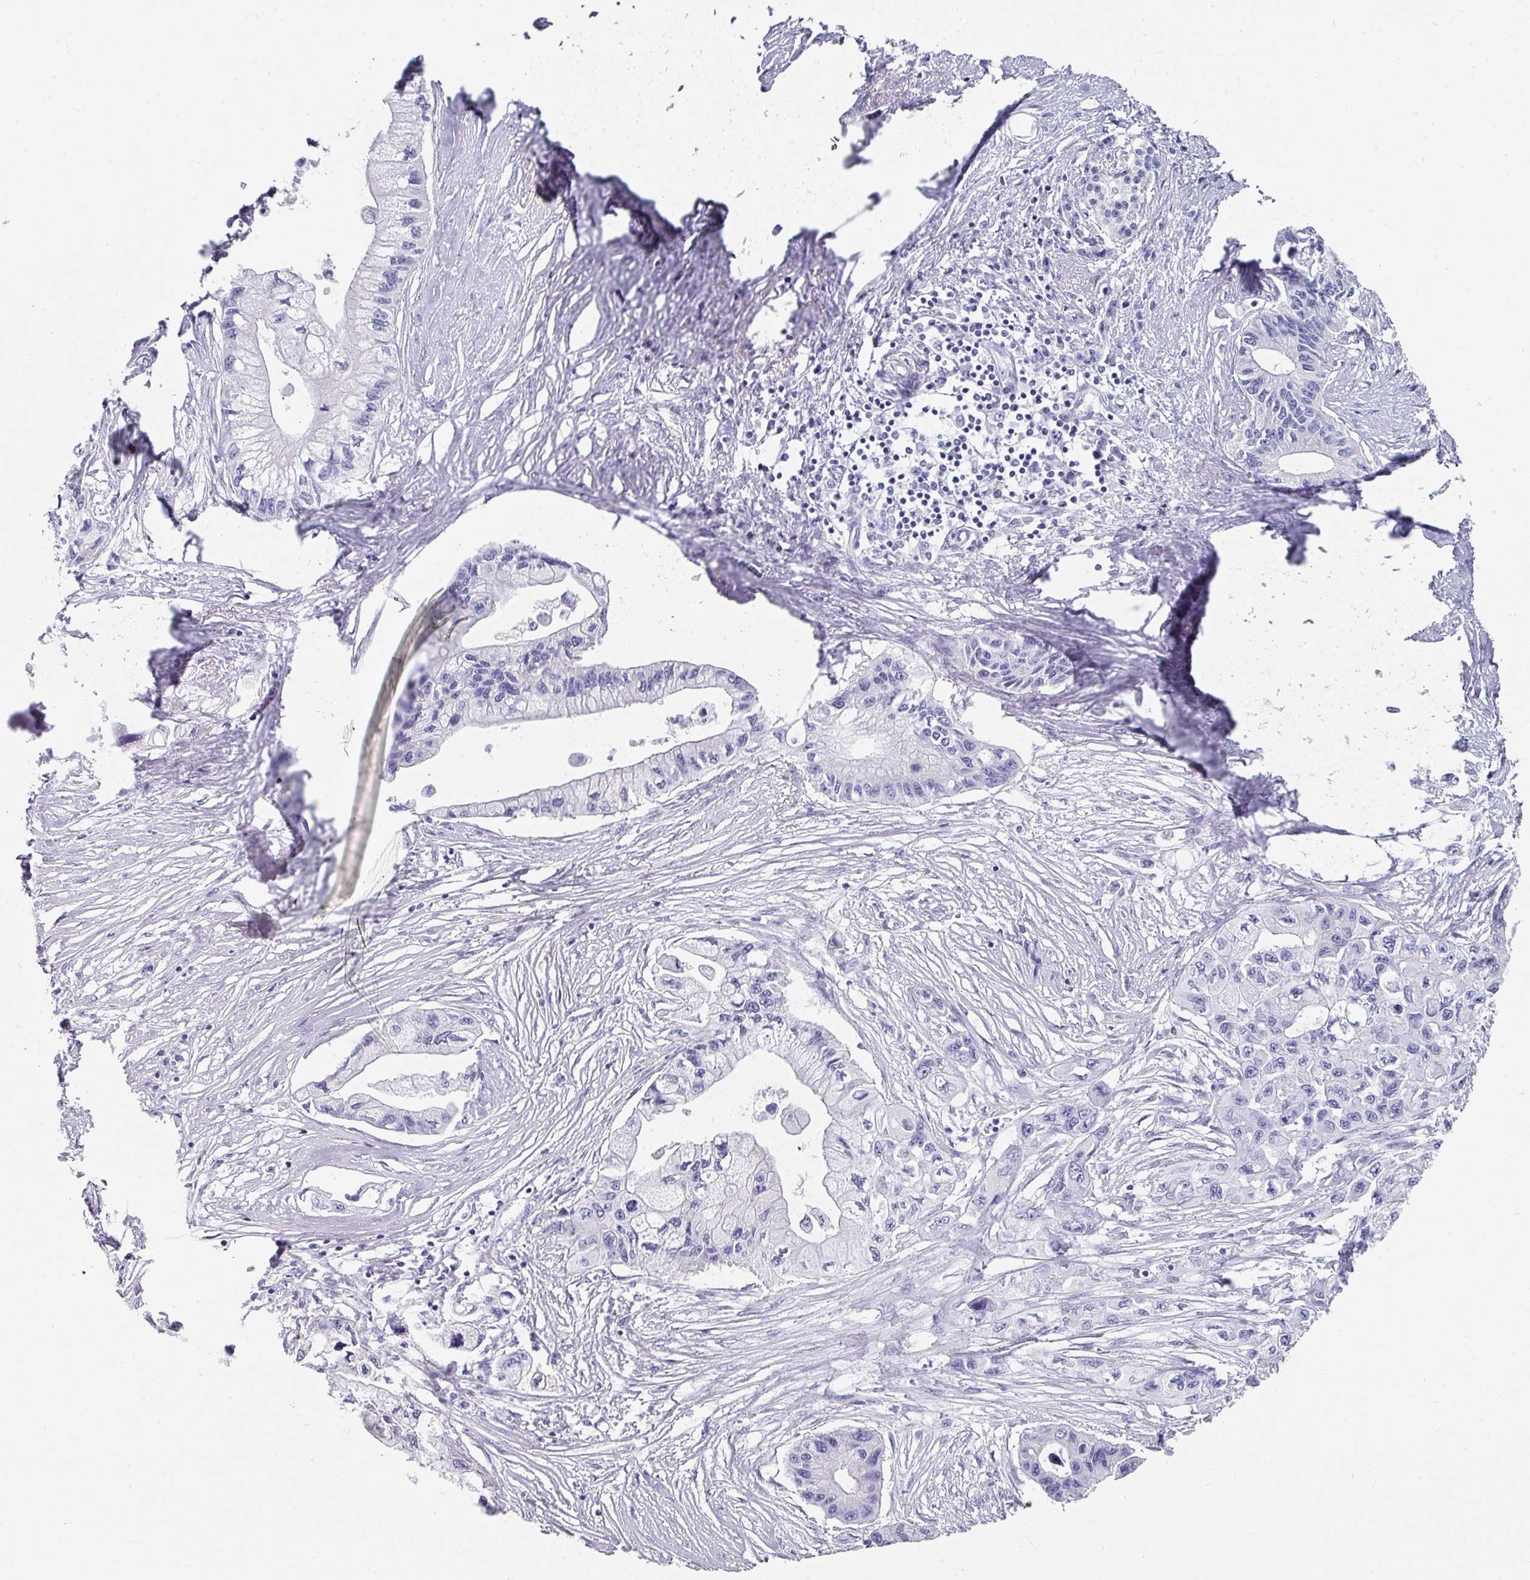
{"staining": {"intensity": "negative", "quantity": "none", "location": "none"}, "tissue": "pancreatic cancer", "cell_type": "Tumor cells", "image_type": "cancer", "snomed": [{"axis": "morphology", "description": "Adenocarcinoma, NOS"}, {"axis": "topography", "description": "Pancreas"}], "caption": "DAB immunohistochemical staining of human pancreatic adenocarcinoma reveals no significant staining in tumor cells. (DAB (3,3'-diaminobenzidine) immunohistochemistry, high magnification).", "gene": "SETBP1", "patient": {"sex": "male", "age": 61}}